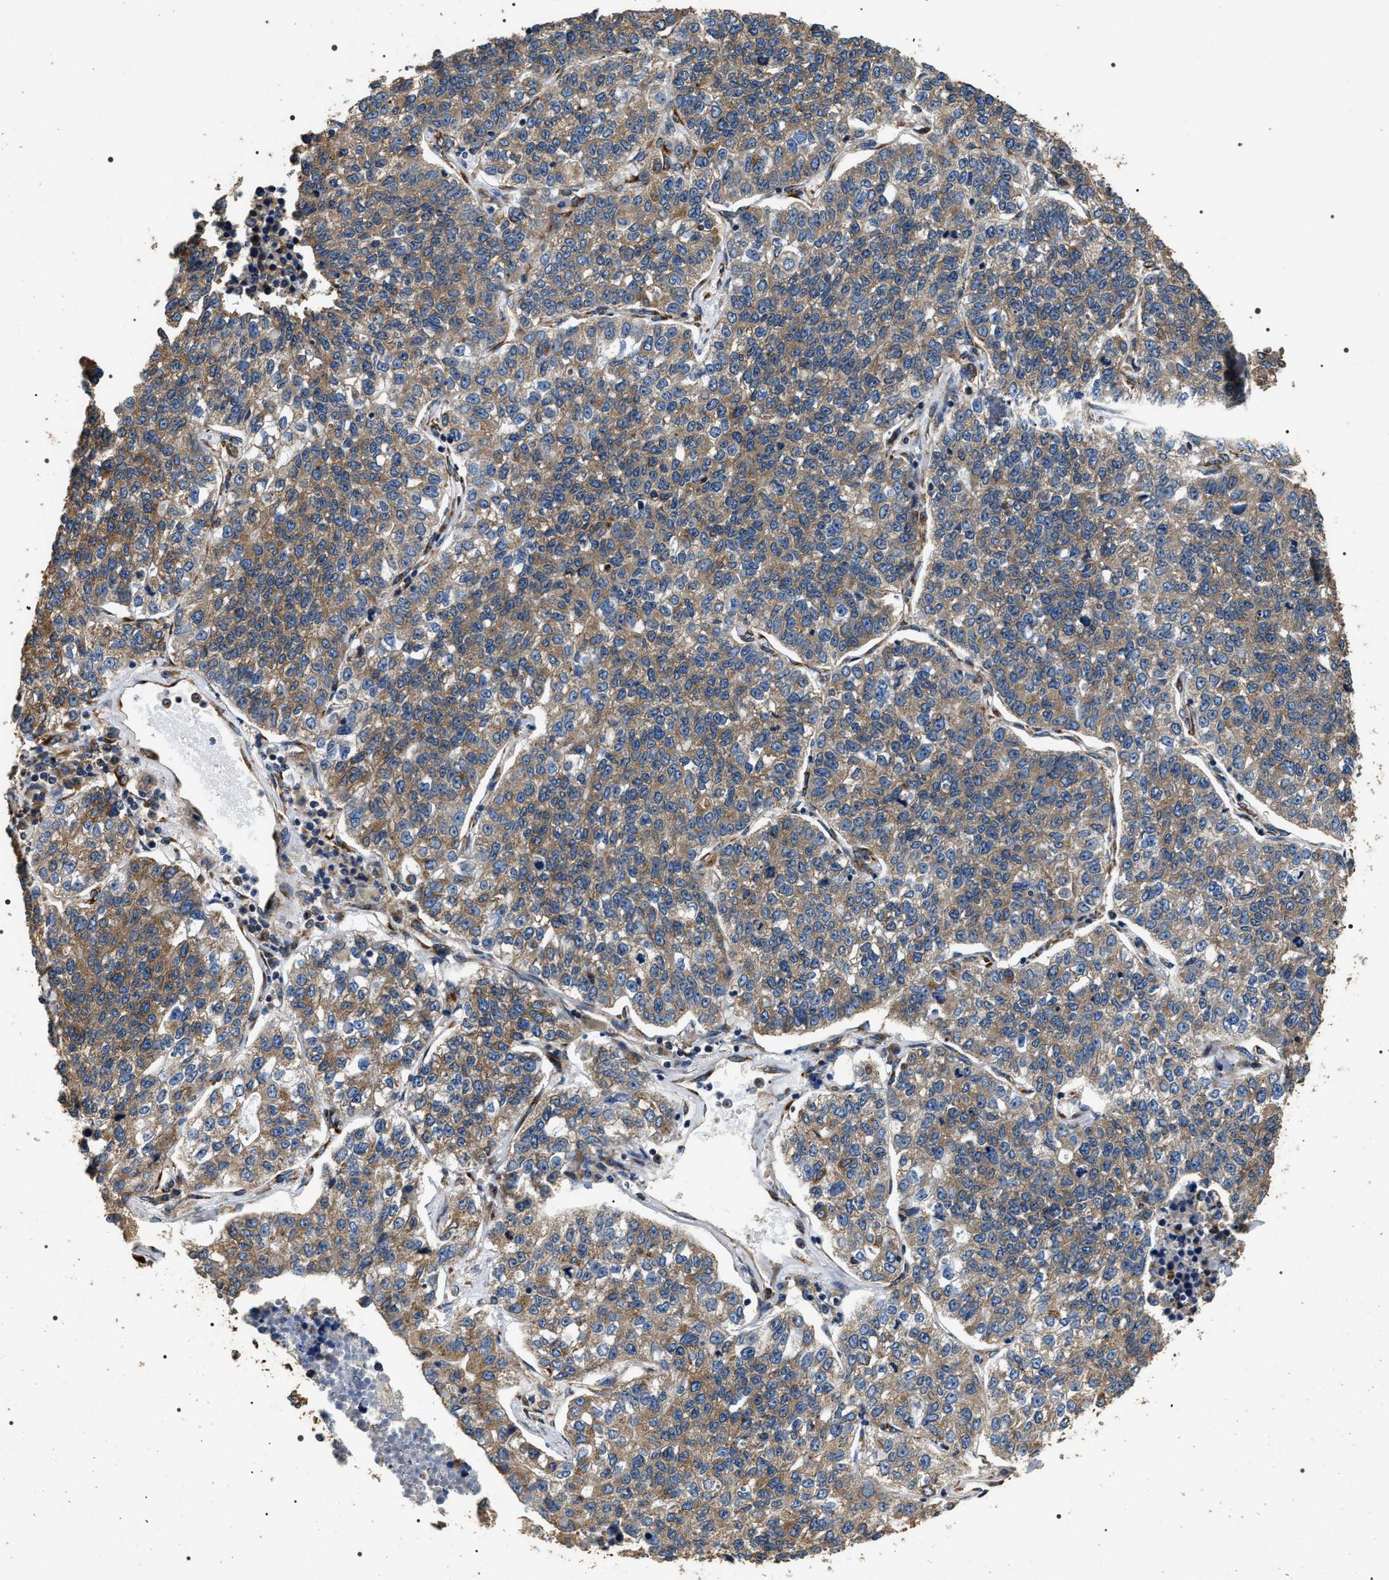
{"staining": {"intensity": "moderate", "quantity": ">75%", "location": "cytoplasmic/membranous"}, "tissue": "lung cancer", "cell_type": "Tumor cells", "image_type": "cancer", "snomed": [{"axis": "morphology", "description": "Adenocarcinoma, NOS"}, {"axis": "topography", "description": "Lung"}], "caption": "Immunohistochemical staining of human adenocarcinoma (lung) reveals medium levels of moderate cytoplasmic/membranous protein expression in about >75% of tumor cells.", "gene": "KTN1", "patient": {"sex": "male", "age": 49}}